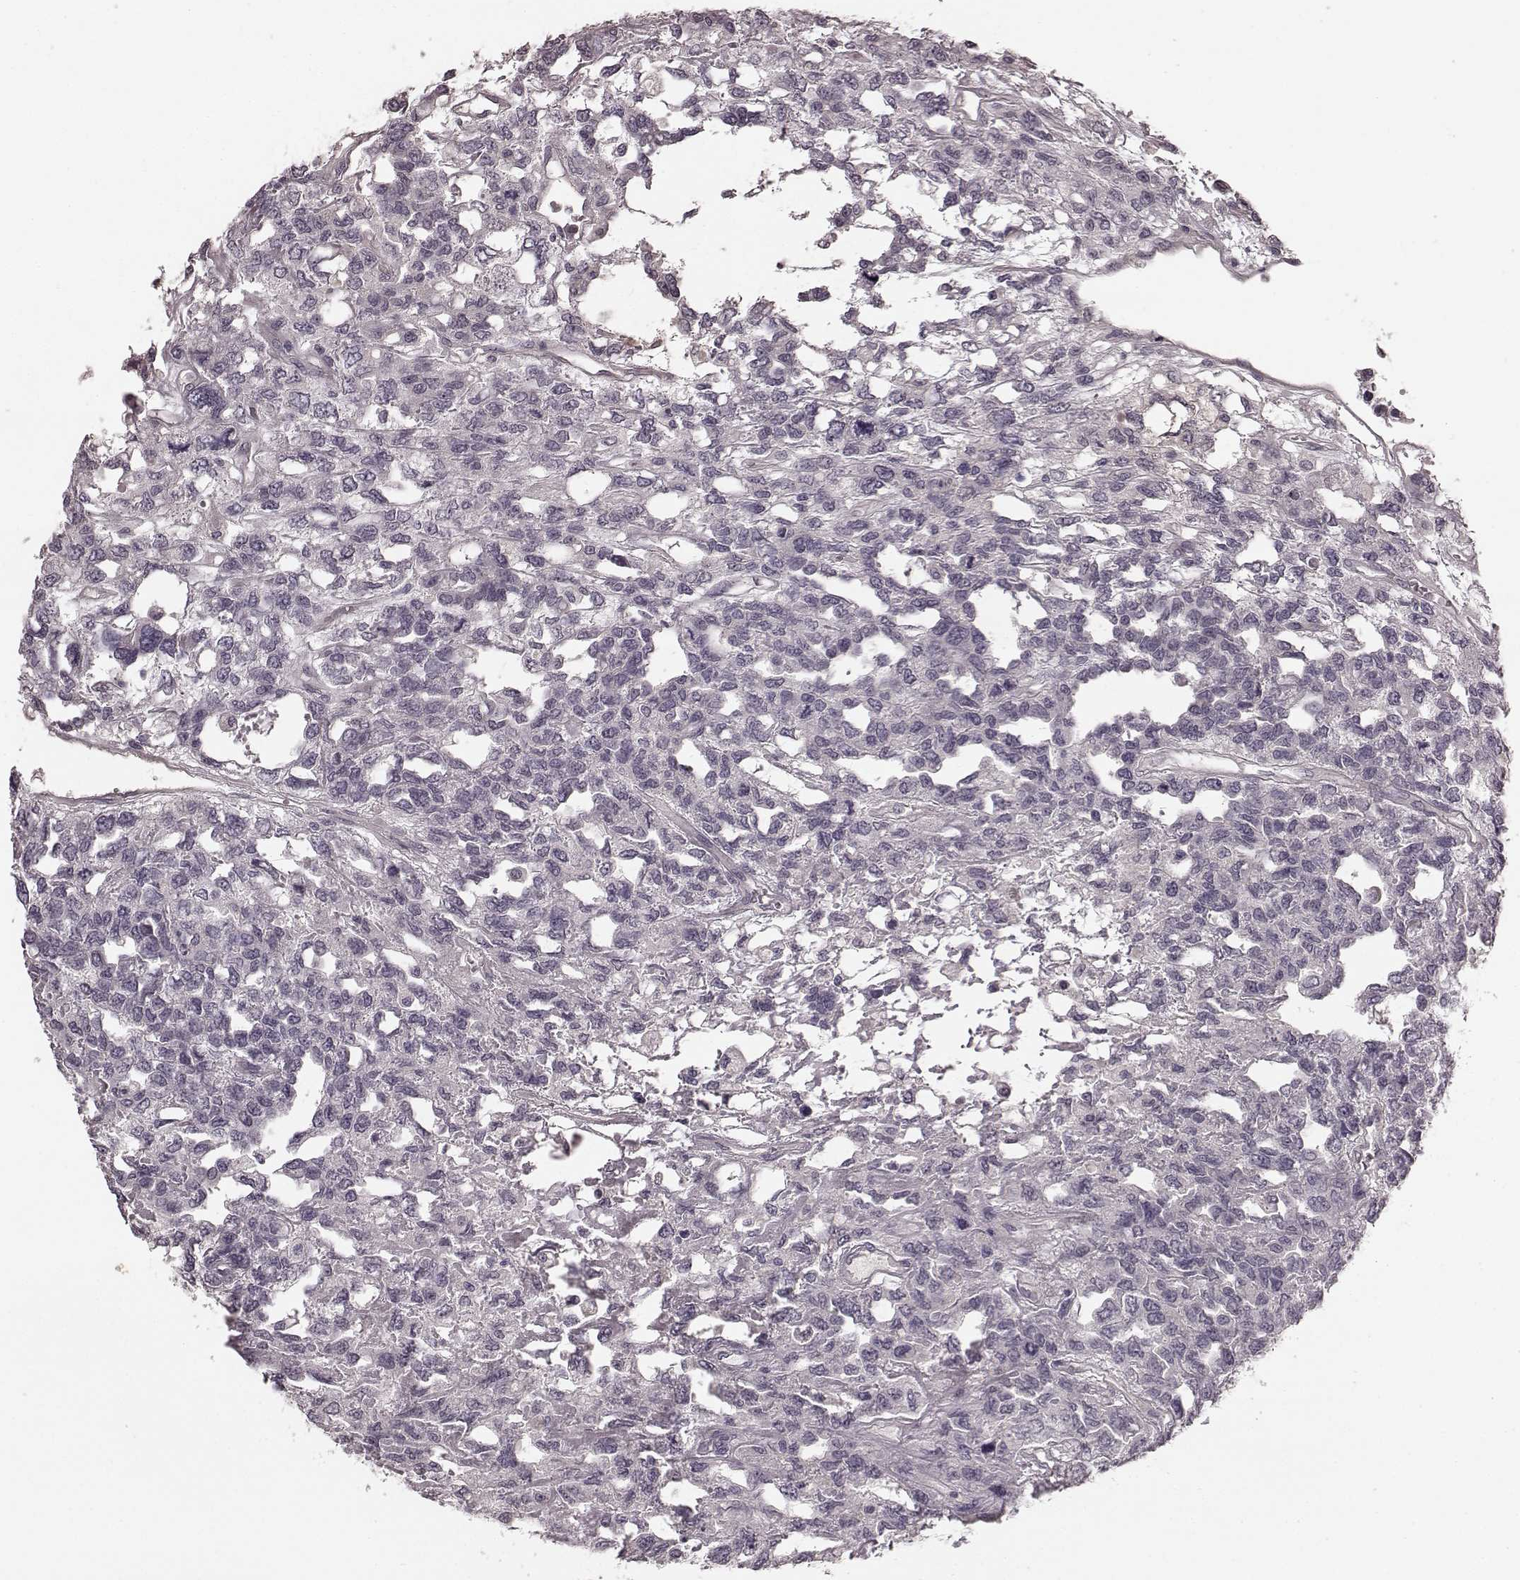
{"staining": {"intensity": "negative", "quantity": "none", "location": "none"}, "tissue": "testis cancer", "cell_type": "Tumor cells", "image_type": "cancer", "snomed": [{"axis": "morphology", "description": "Seminoma, NOS"}, {"axis": "topography", "description": "Testis"}], "caption": "This is an immunohistochemistry micrograph of seminoma (testis). There is no staining in tumor cells.", "gene": "RIT2", "patient": {"sex": "male", "age": 52}}